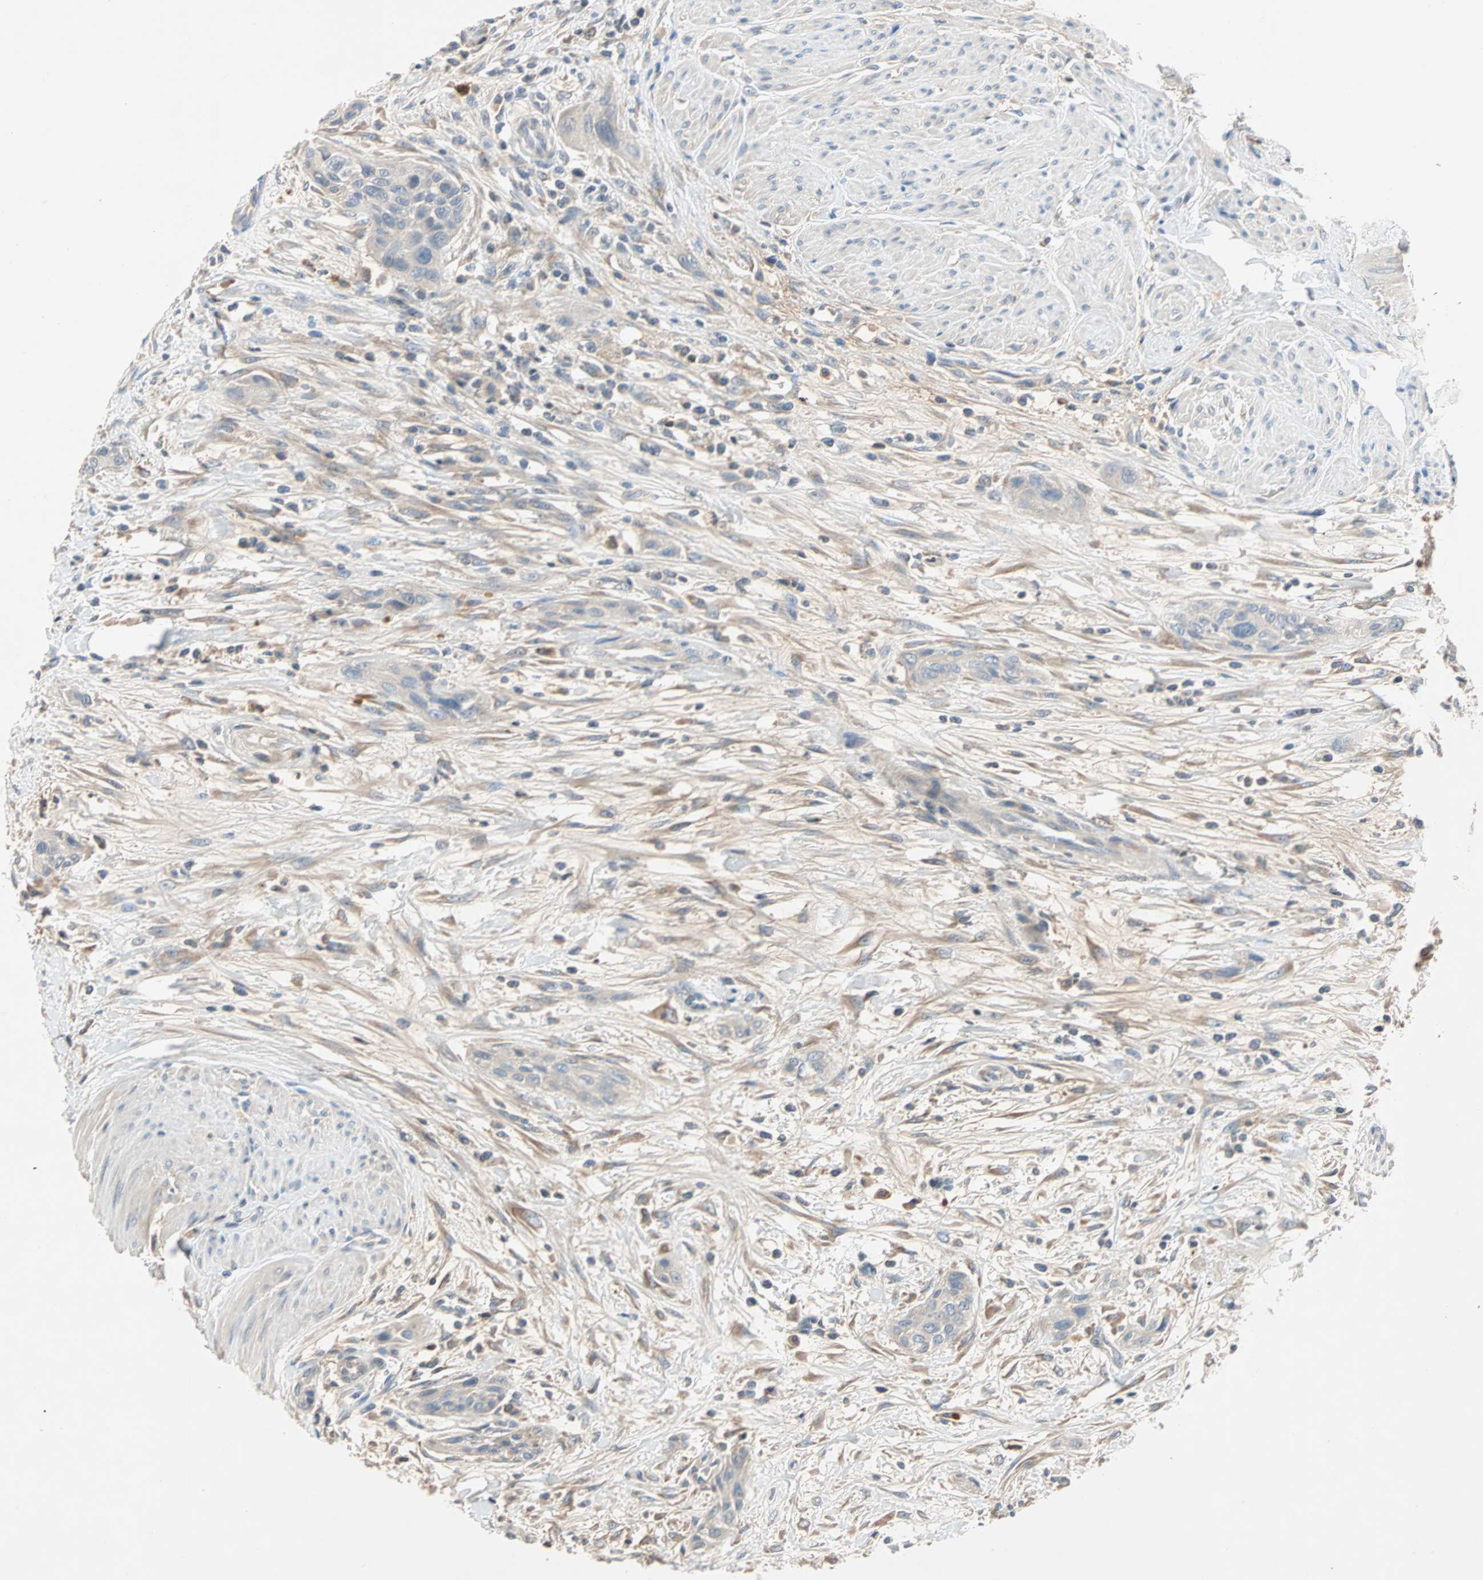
{"staining": {"intensity": "negative", "quantity": "none", "location": "none"}, "tissue": "urothelial cancer", "cell_type": "Tumor cells", "image_type": "cancer", "snomed": [{"axis": "morphology", "description": "Urothelial carcinoma, High grade"}, {"axis": "topography", "description": "Urinary bladder"}], "caption": "Urothelial cancer was stained to show a protein in brown. There is no significant expression in tumor cells.", "gene": "MAP4K1", "patient": {"sex": "male", "age": 35}}